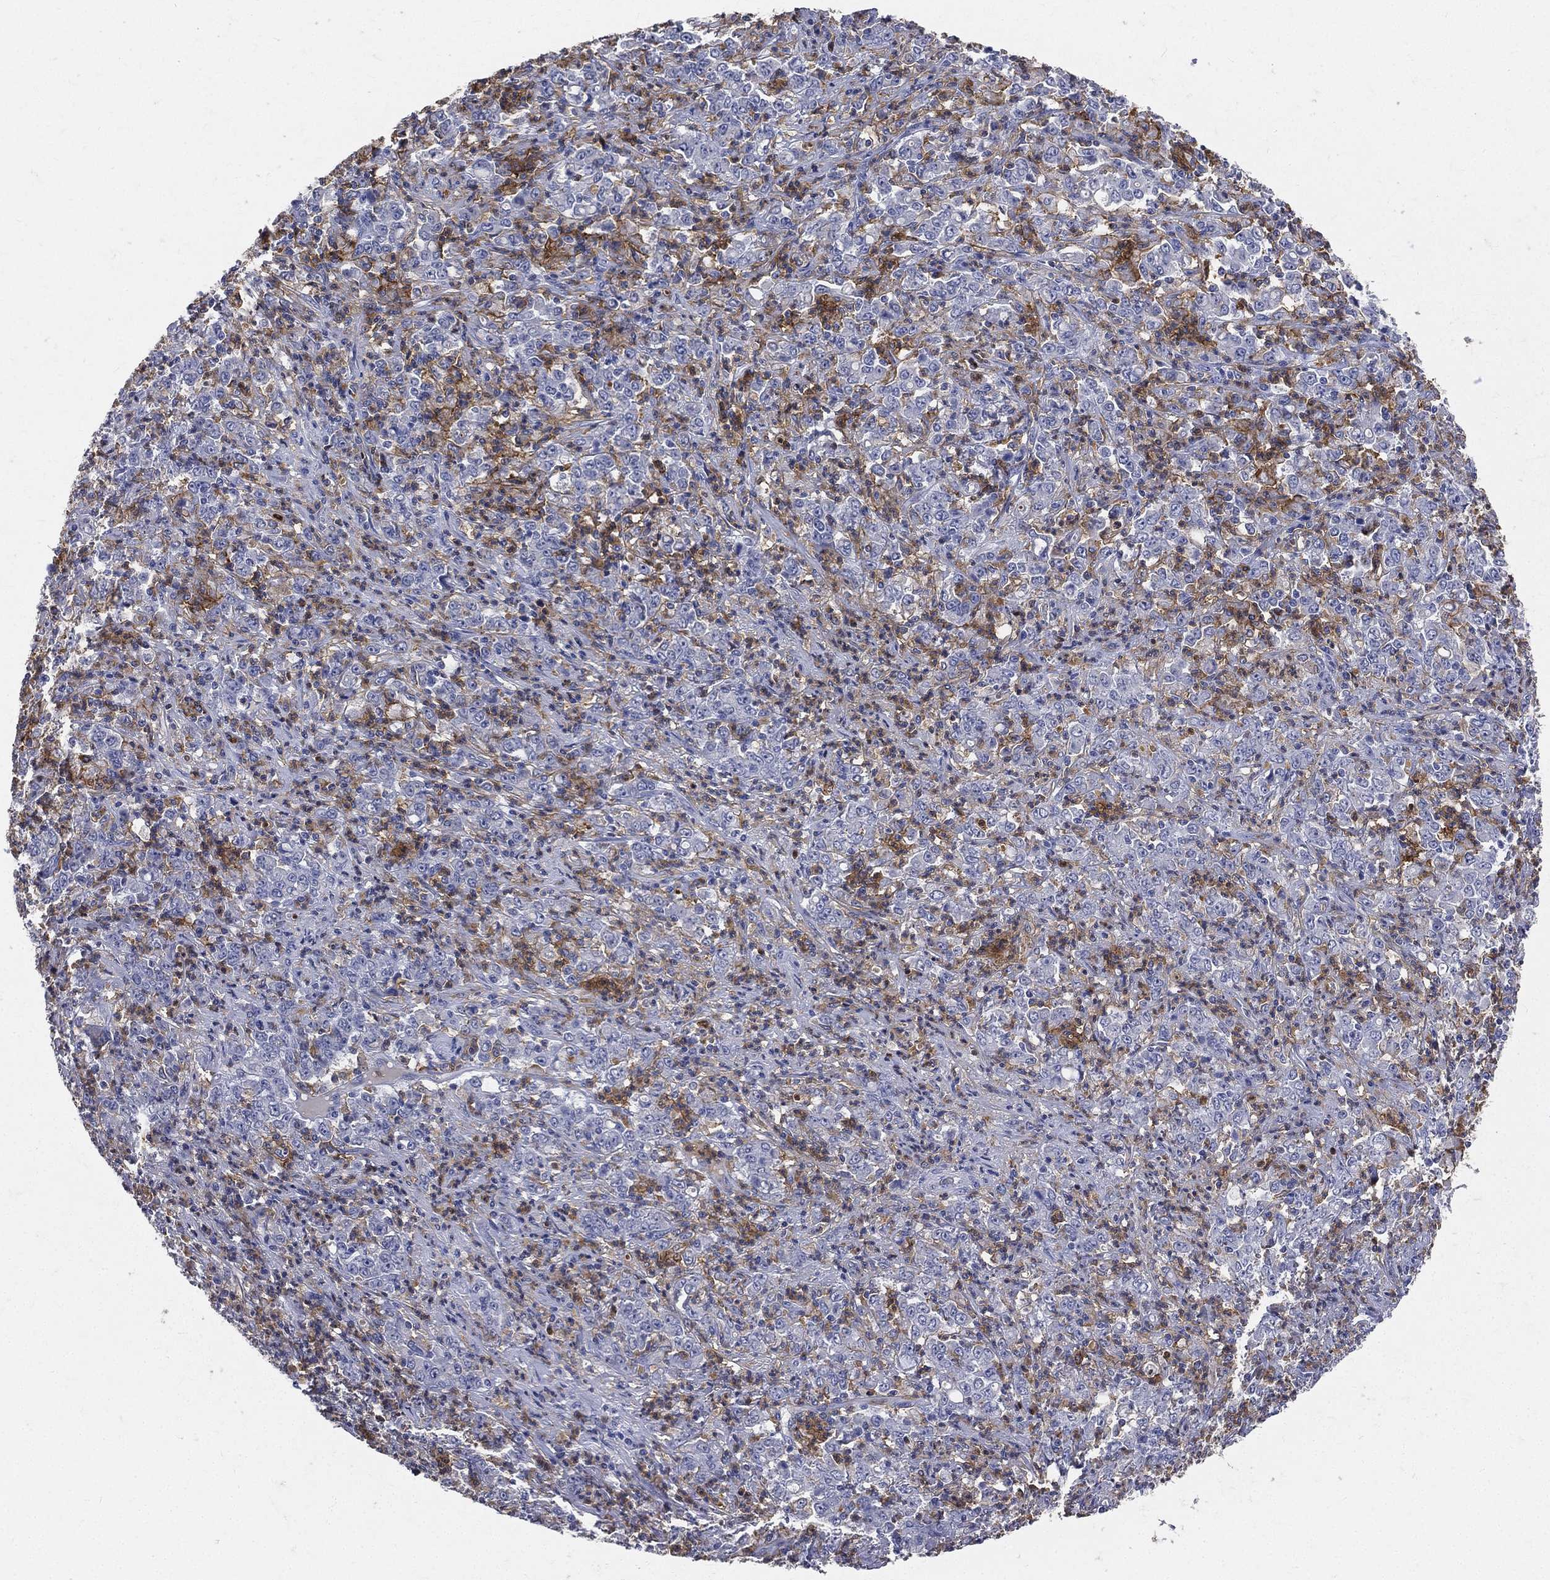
{"staining": {"intensity": "negative", "quantity": "none", "location": "none"}, "tissue": "stomach cancer", "cell_type": "Tumor cells", "image_type": "cancer", "snomed": [{"axis": "morphology", "description": "Adenocarcinoma, NOS"}, {"axis": "topography", "description": "Stomach, lower"}], "caption": "Immunohistochemistry (IHC) image of neoplastic tissue: human stomach cancer (adenocarcinoma) stained with DAB shows no significant protein positivity in tumor cells.", "gene": "CD33", "patient": {"sex": "female", "age": 71}}